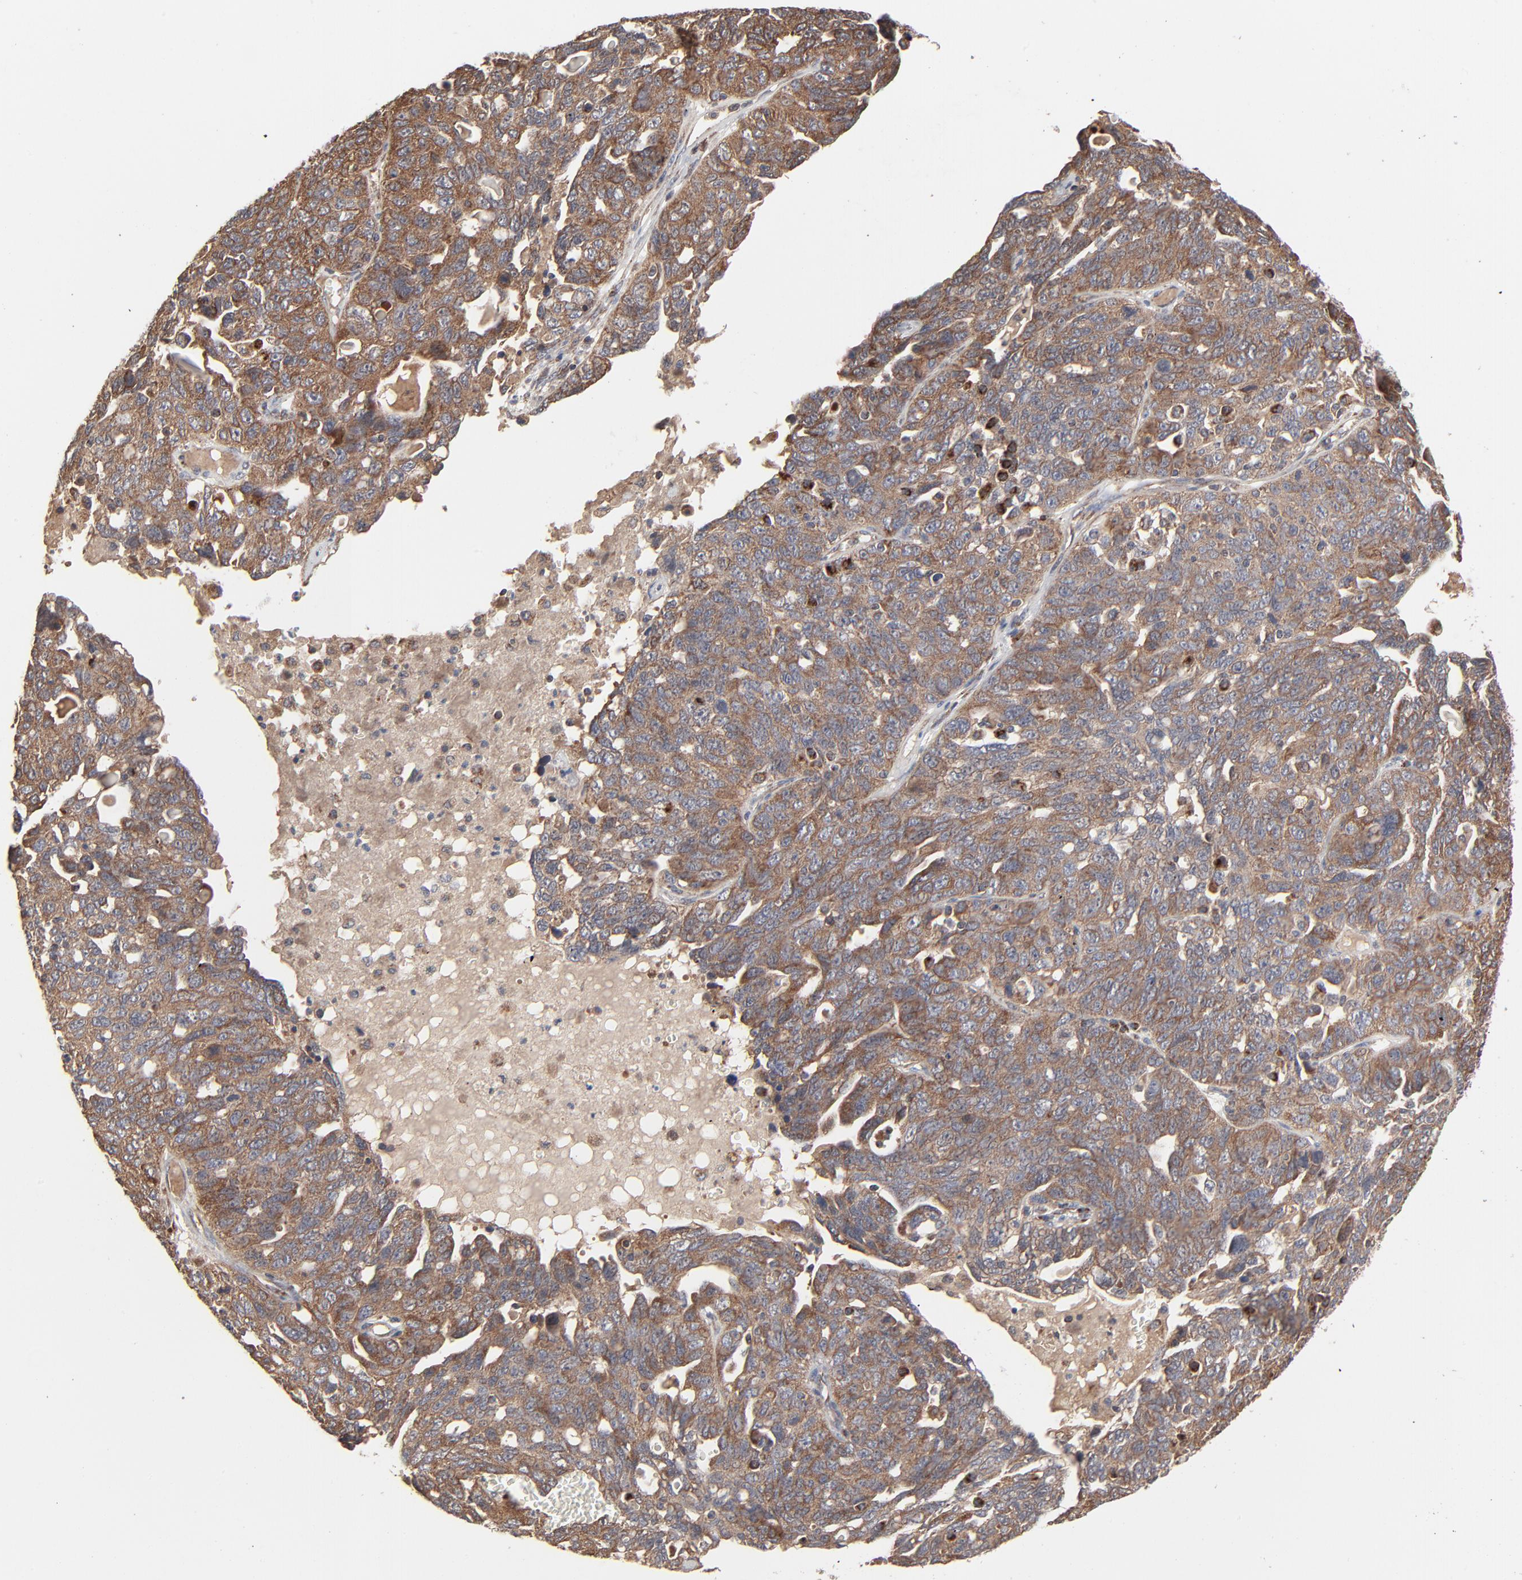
{"staining": {"intensity": "moderate", "quantity": ">75%", "location": "cytoplasmic/membranous"}, "tissue": "ovarian cancer", "cell_type": "Tumor cells", "image_type": "cancer", "snomed": [{"axis": "morphology", "description": "Cystadenocarcinoma, serous, NOS"}, {"axis": "topography", "description": "Ovary"}], "caption": "Human ovarian serous cystadenocarcinoma stained with a brown dye demonstrates moderate cytoplasmic/membranous positive positivity in approximately >75% of tumor cells.", "gene": "ABLIM3", "patient": {"sex": "female", "age": 71}}